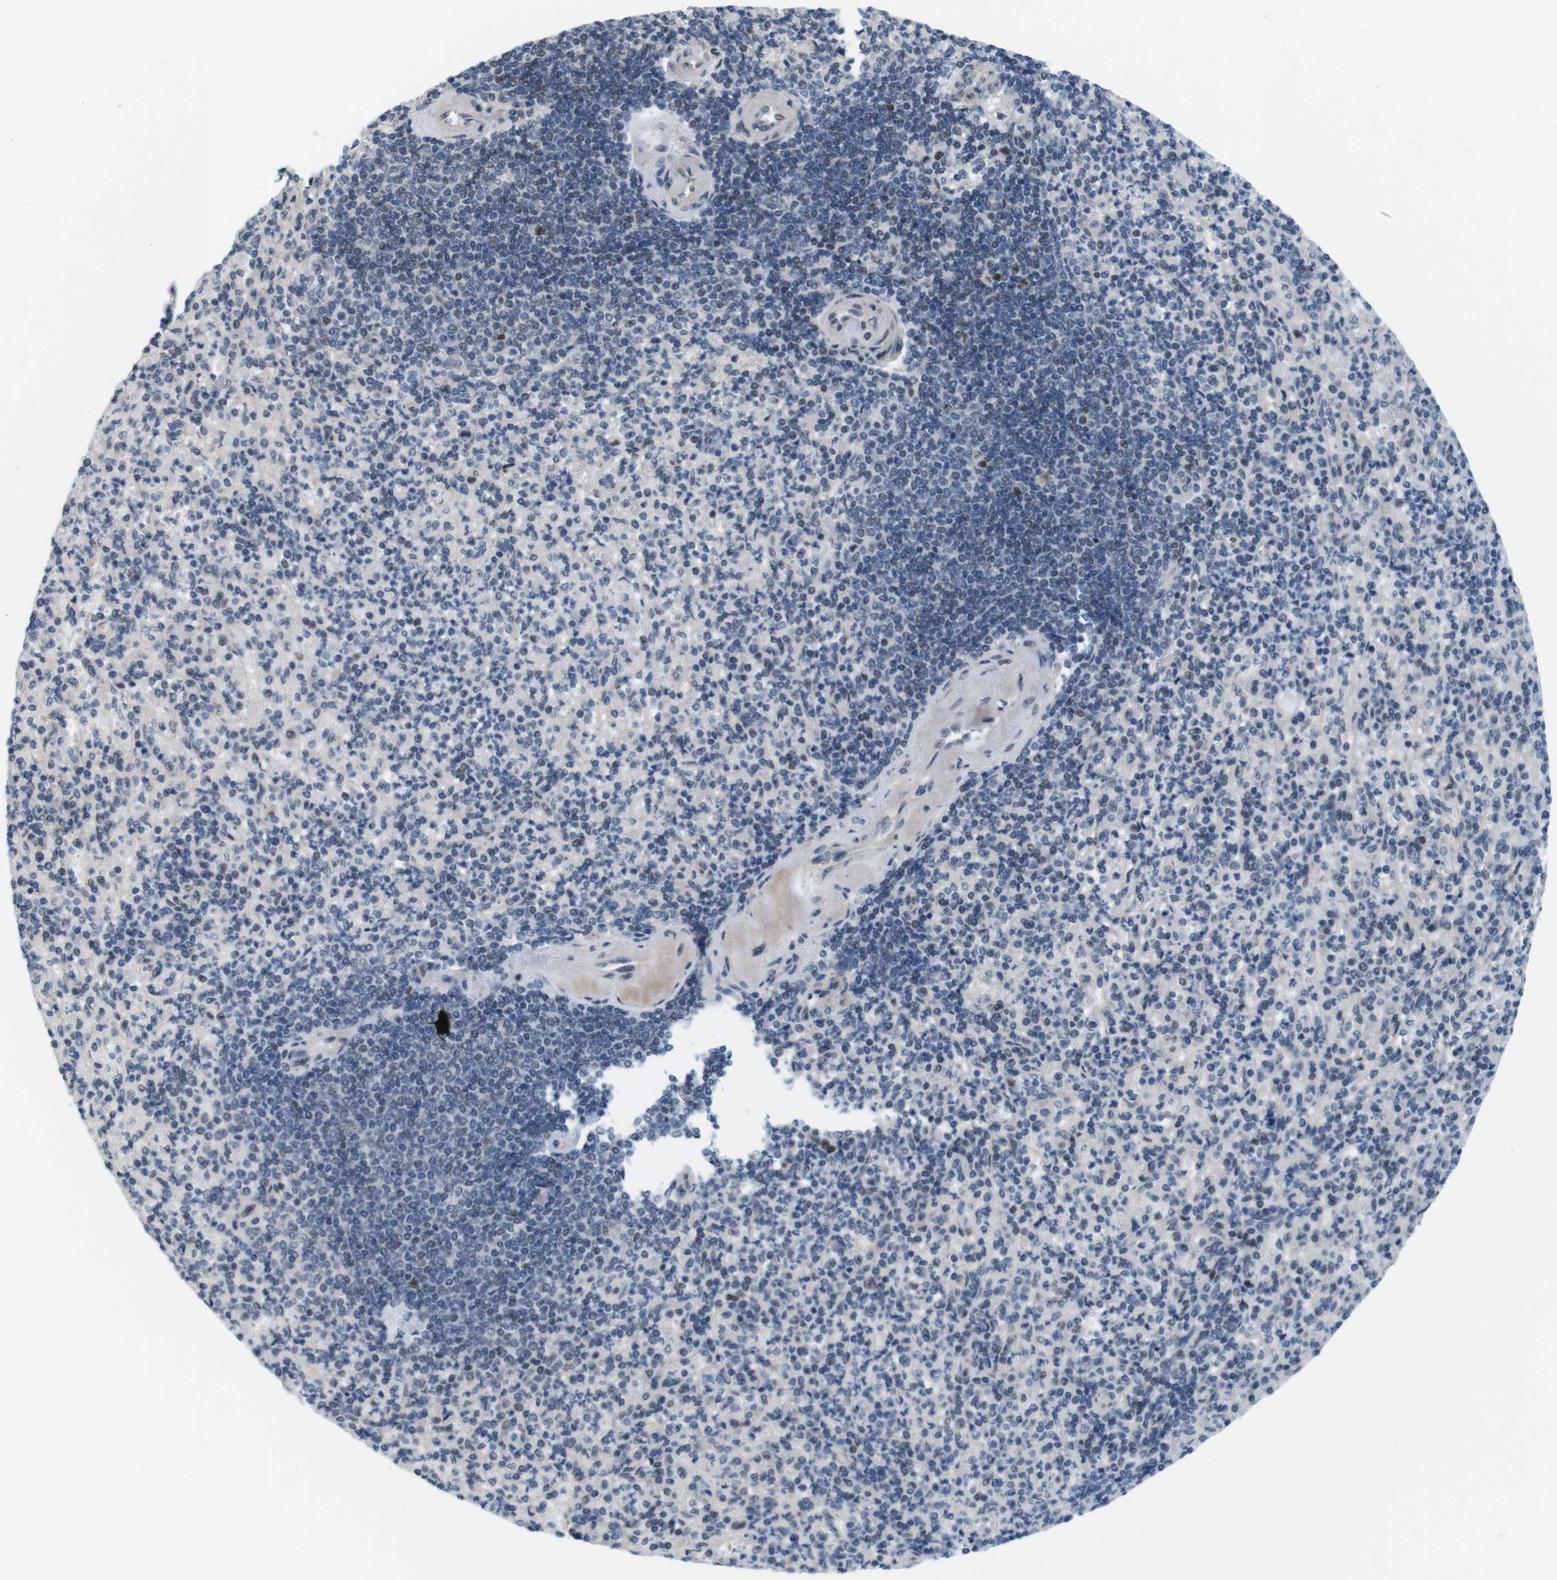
{"staining": {"intensity": "weak", "quantity": "<25%", "location": "nuclear"}, "tissue": "spleen", "cell_type": "Cells in red pulp", "image_type": "normal", "snomed": [{"axis": "morphology", "description": "Normal tissue, NOS"}, {"axis": "topography", "description": "Spleen"}], "caption": "Cells in red pulp are negative for protein expression in unremarkable human spleen. (DAB immunohistochemistry (IHC) visualized using brightfield microscopy, high magnification).", "gene": "SMCO2", "patient": {"sex": "female", "age": 74}}